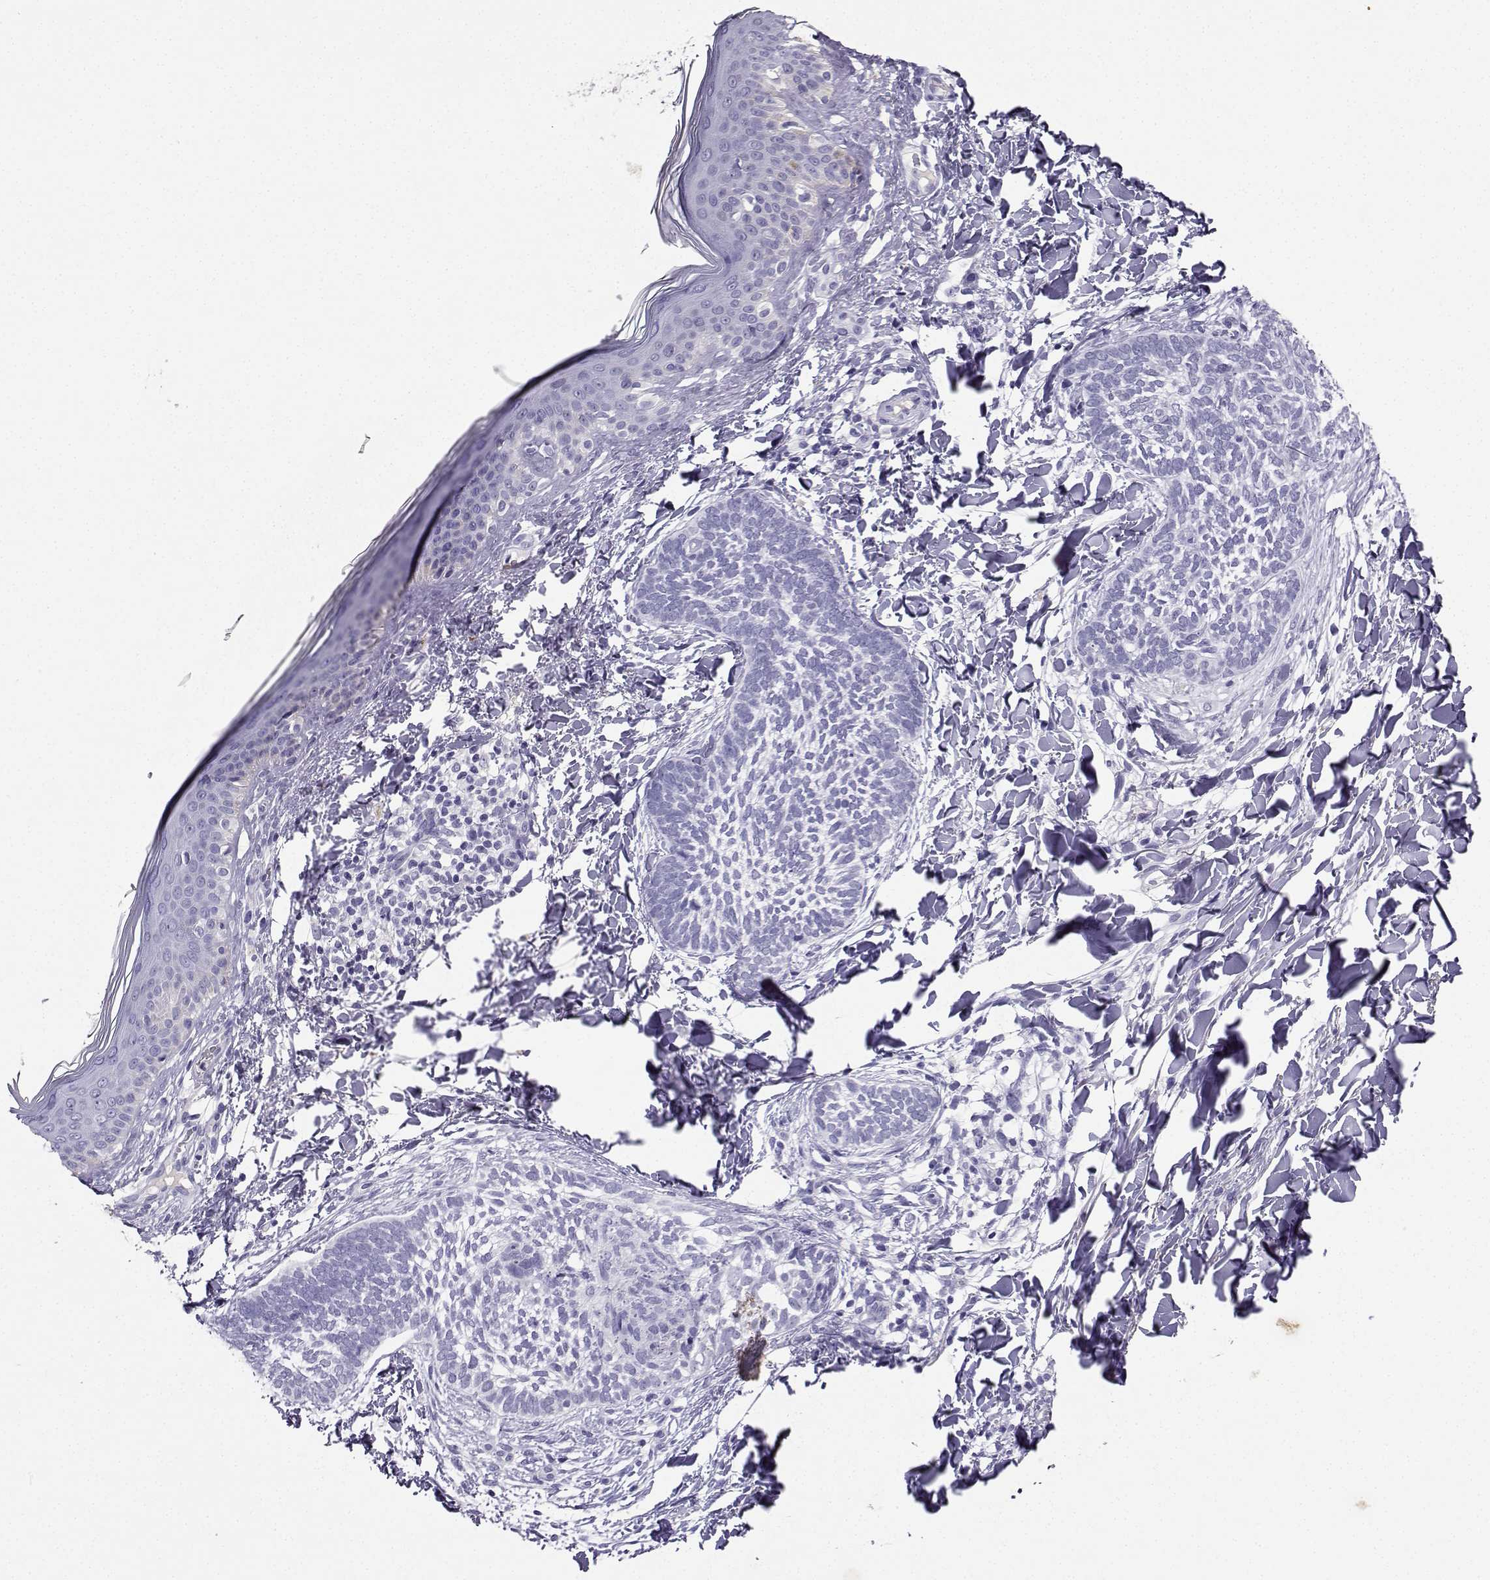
{"staining": {"intensity": "negative", "quantity": "none", "location": "none"}, "tissue": "skin cancer", "cell_type": "Tumor cells", "image_type": "cancer", "snomed": [{"axis": "morphology", "description": "Normal tissue, NOS"}, {"axis": "morphology", "description": "Basal cell carcinoma"}, {"axis": "topography", "description": "Skin"}], "caption": "This is an IHC histopathology image of human skin basal cell carcinoma. There is no staining in tumor cells.", "gene": "GRIK4", "patient": {"sex": "male", "age": 46}}